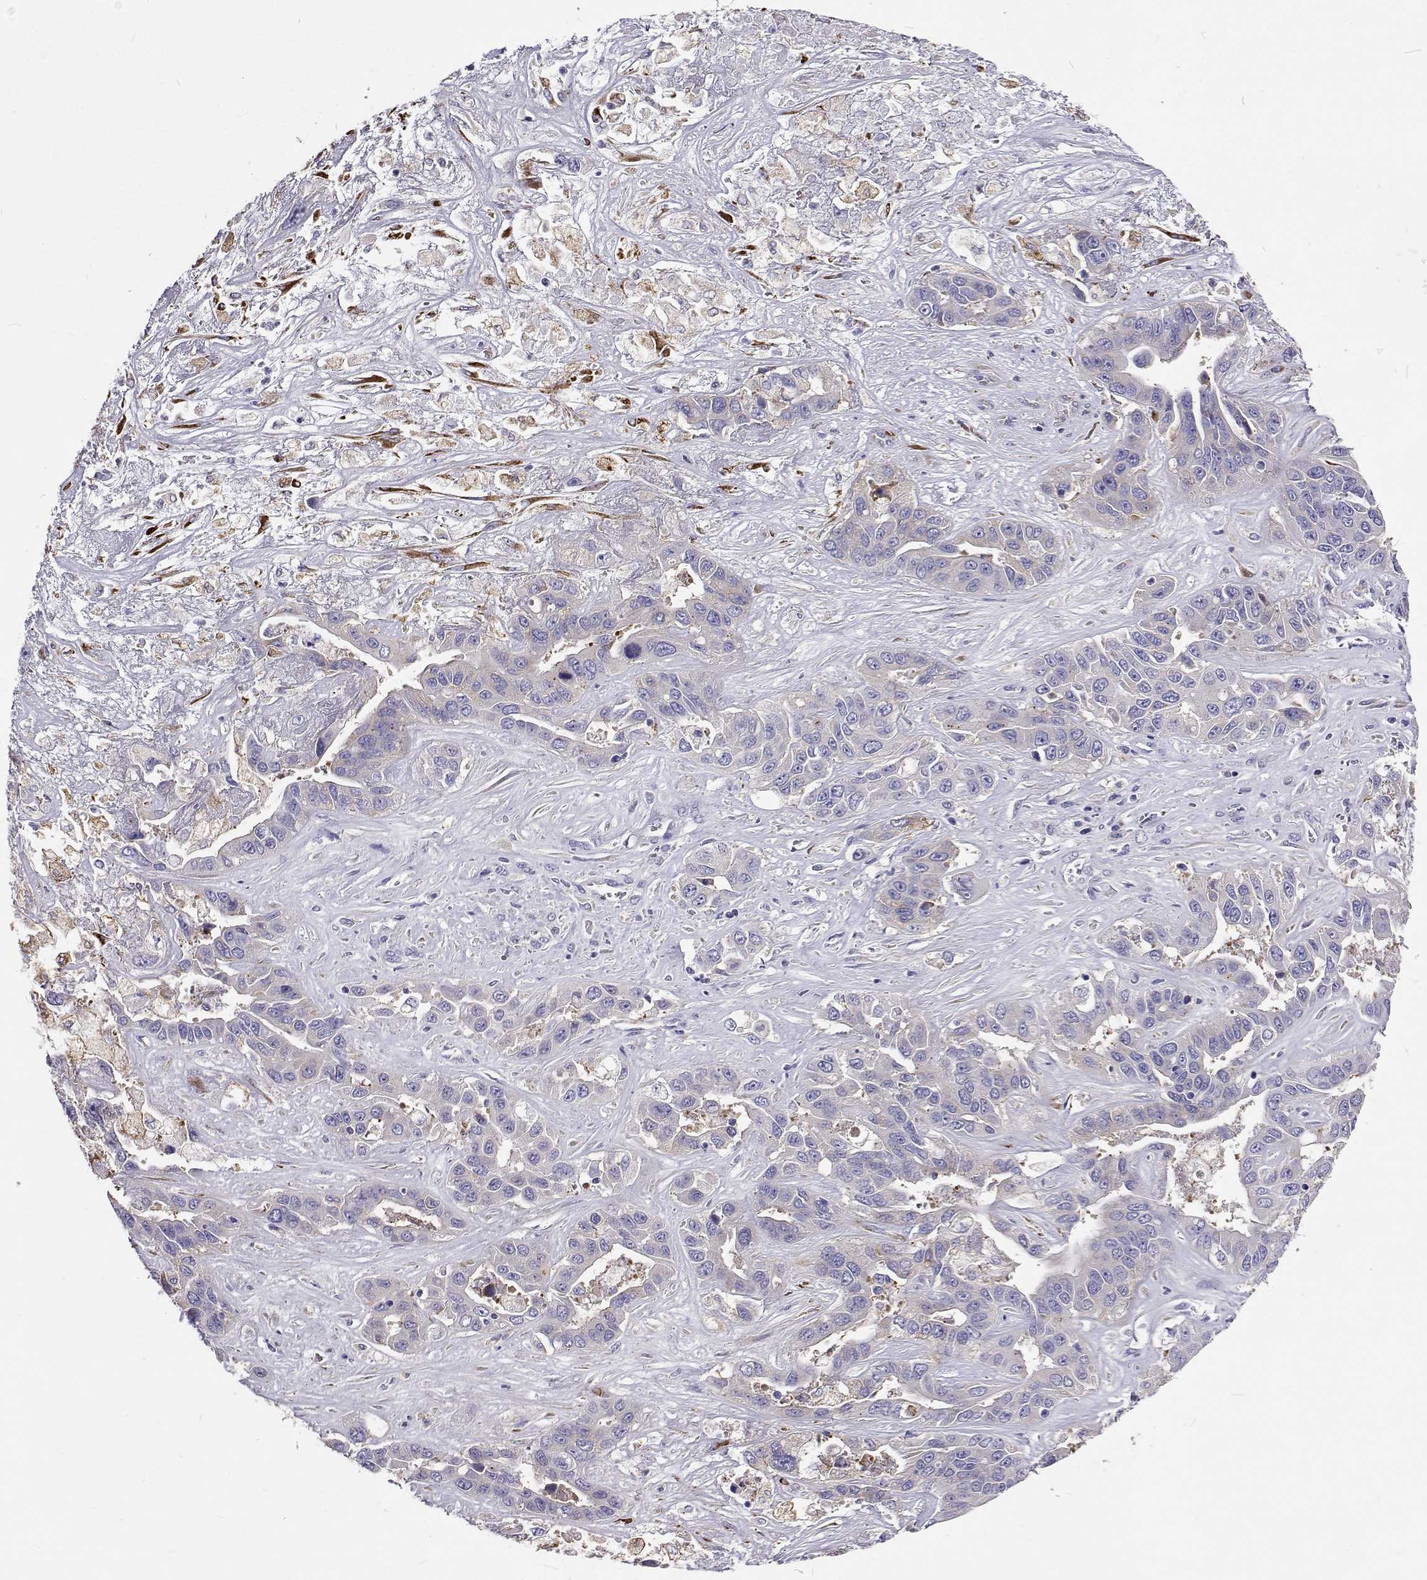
{"staining": {"intensity": "negative", "quantity": "none", "location": "none"}, "tissue": "liver cancer", "cell_type": "Tumor cells", "image_type": "cancer", "snomed": [{"axis": "morphology", "description": "Cholangiocarcinoma"}, {"axis": "topography", "description": "Liver"}], "caption": "Tumor cells show no significant protein positivity in liver cancer (cholangiocarcinoma).", "gene": "LHFPL7", "patient": {"sex": "female", "age": 52}}